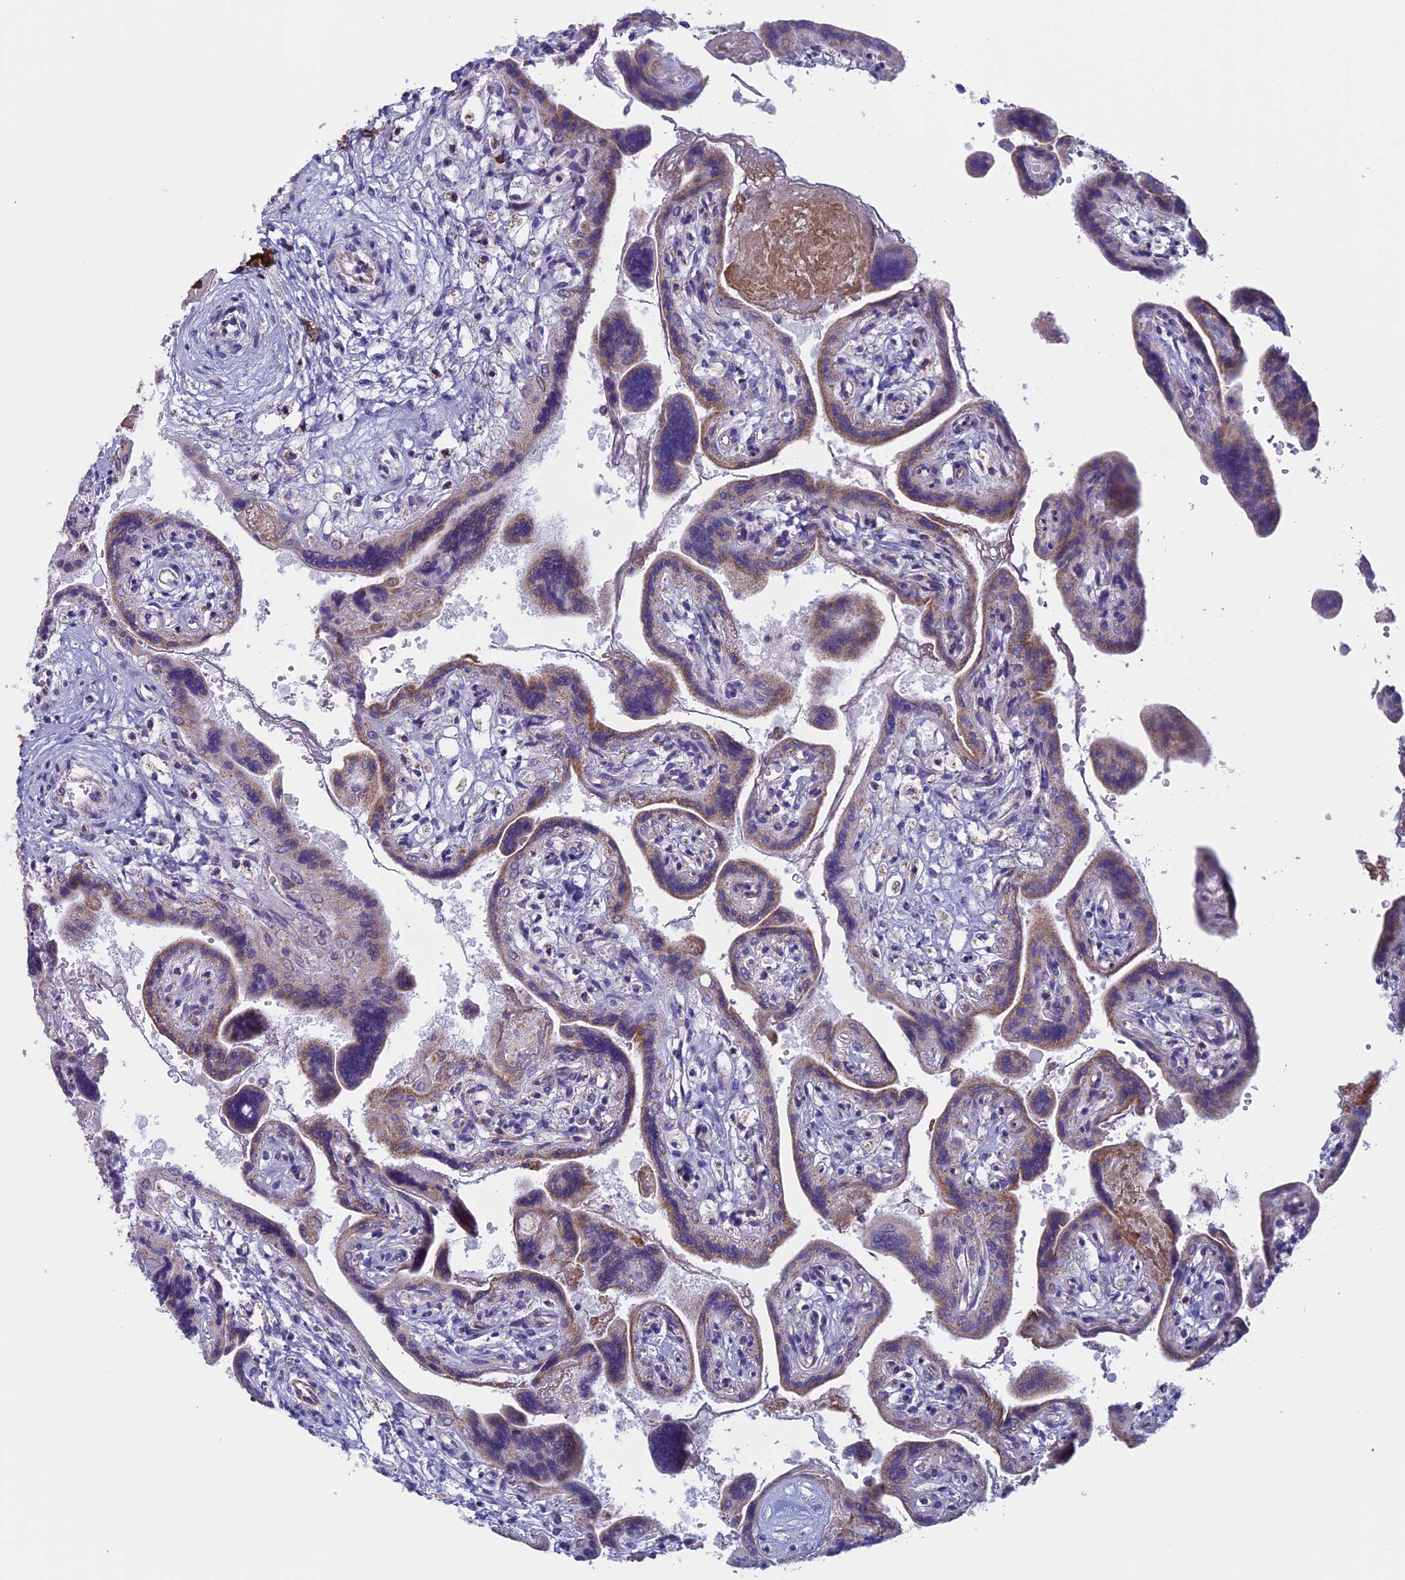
{"staining": {"intensity": "weak", "quantity": "25%-75%", "location": "cytoplasmic/membranous"}, "tissue": "placenta", "cell_type": "Trophoblastic cells", "image_type": "normal", "snomed": [{"axis": "morphology", "description": "Normal tissue, NOS"}, {"axis": "topography", "description": "Placenta"}], "caption": "Immunohistochemical staining of normal placenta exhibits 25%-75% levels of weak cytoplasmic/membranous protein expression in approximately 25%-75% of trophoblastic cells. The staining was performed using DAB to visualize the protein expression in brown, while the nuclei were stained in blue with hematoxylin (Magnification: 20x).", "gene": "NDUFB9", "patient": {"sex": "female", "age": 37}}